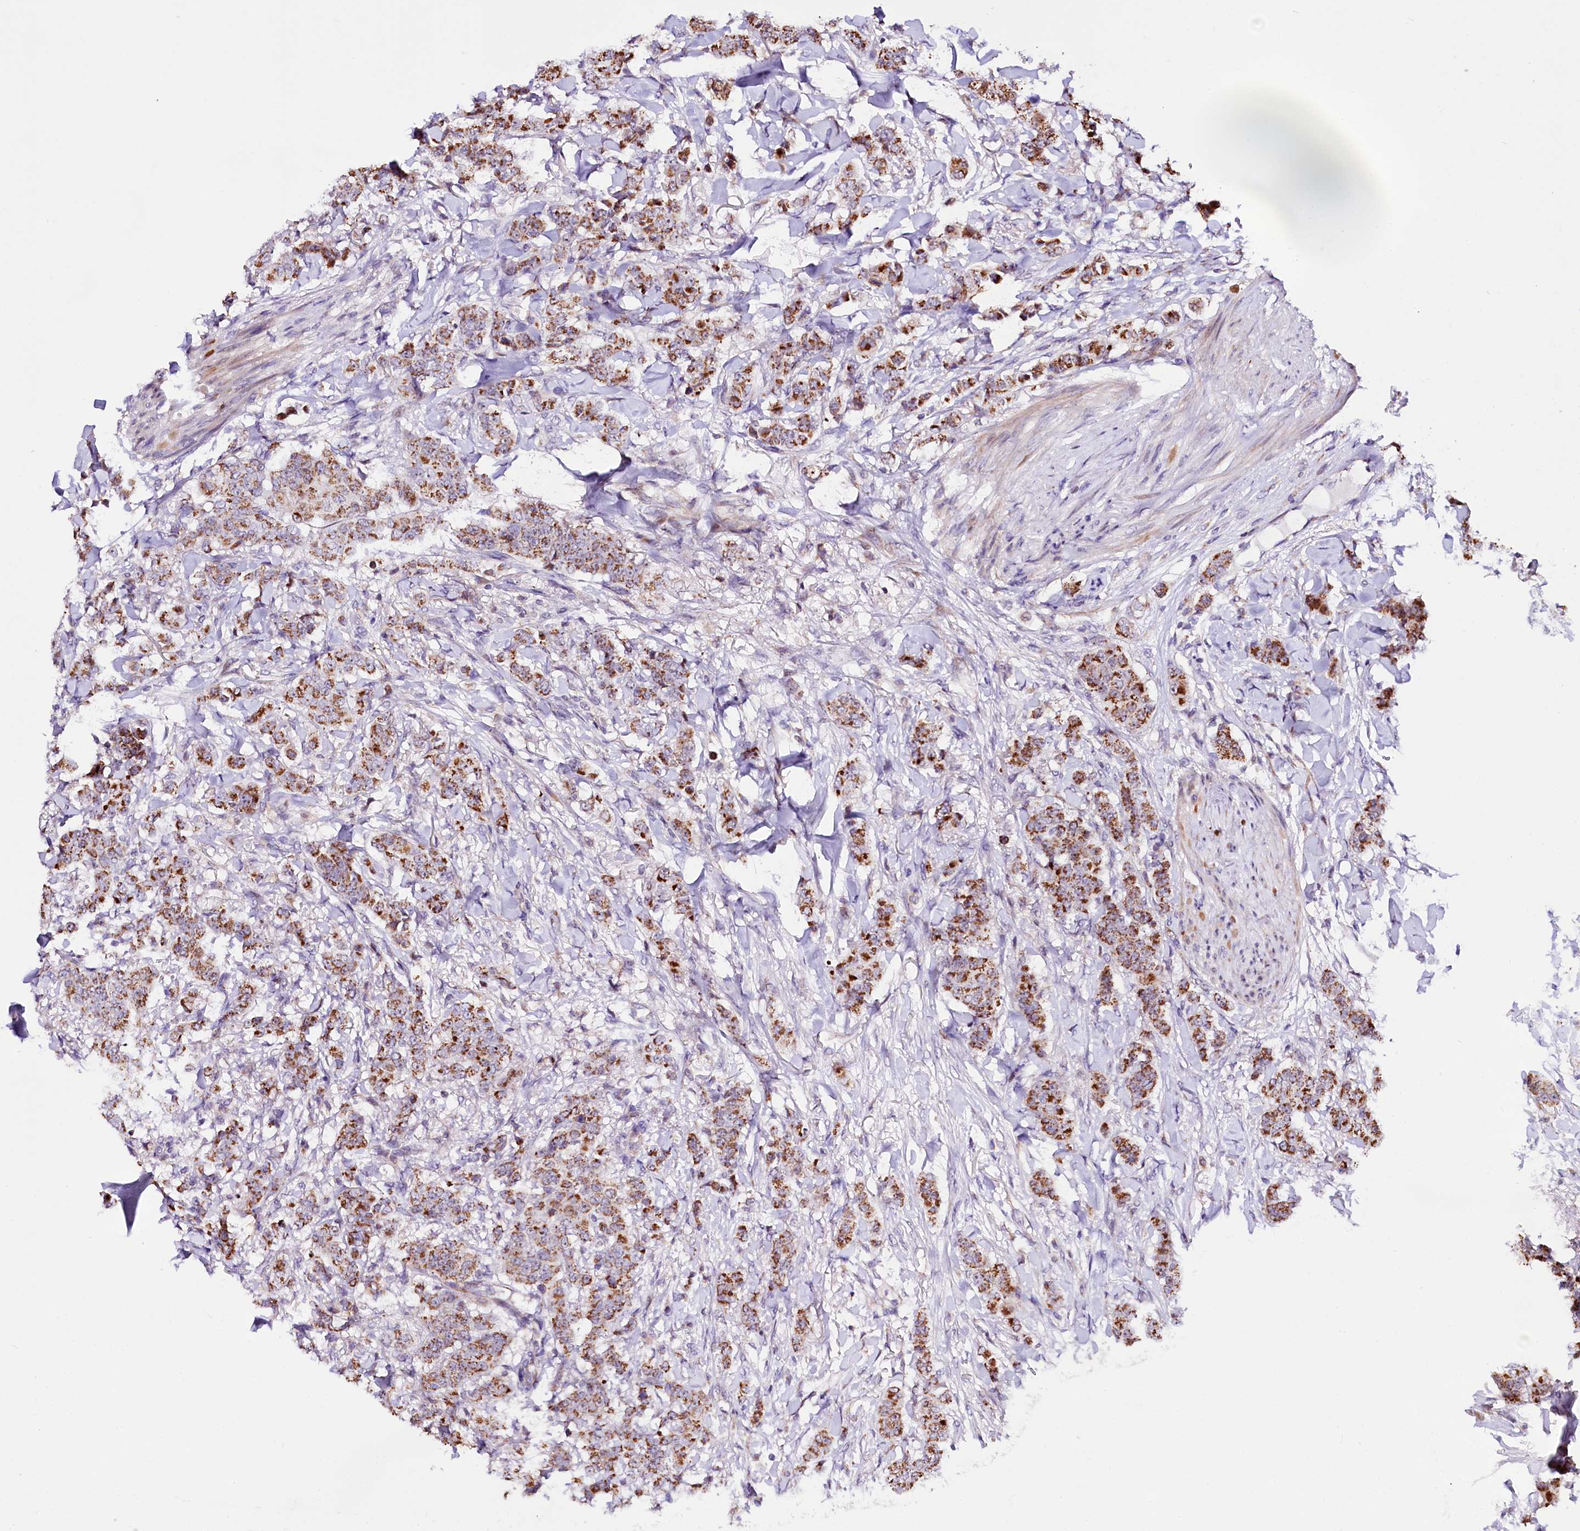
{"staining": {"intensity": "moderate", "quantity": ">75%", "location": "cytoplasmic/membranous"}, "tissue": "breast cancer", "cell_type": "Tumor cells", "image_type": "cancer", "snomed": [{"axis": "morphology", "description": "Duct carcinoma"}, {"axis": "topography", "description": "Breast"}], "caption": "Breast cancer (invasive ductal carcinoma) stained for a protein (brown) shows moderate cytoplasmic/membranous positive expression in approximately >75% of tumor cells.", "gene": "ST7", "patient": {"sex": "female", "age": 40}}